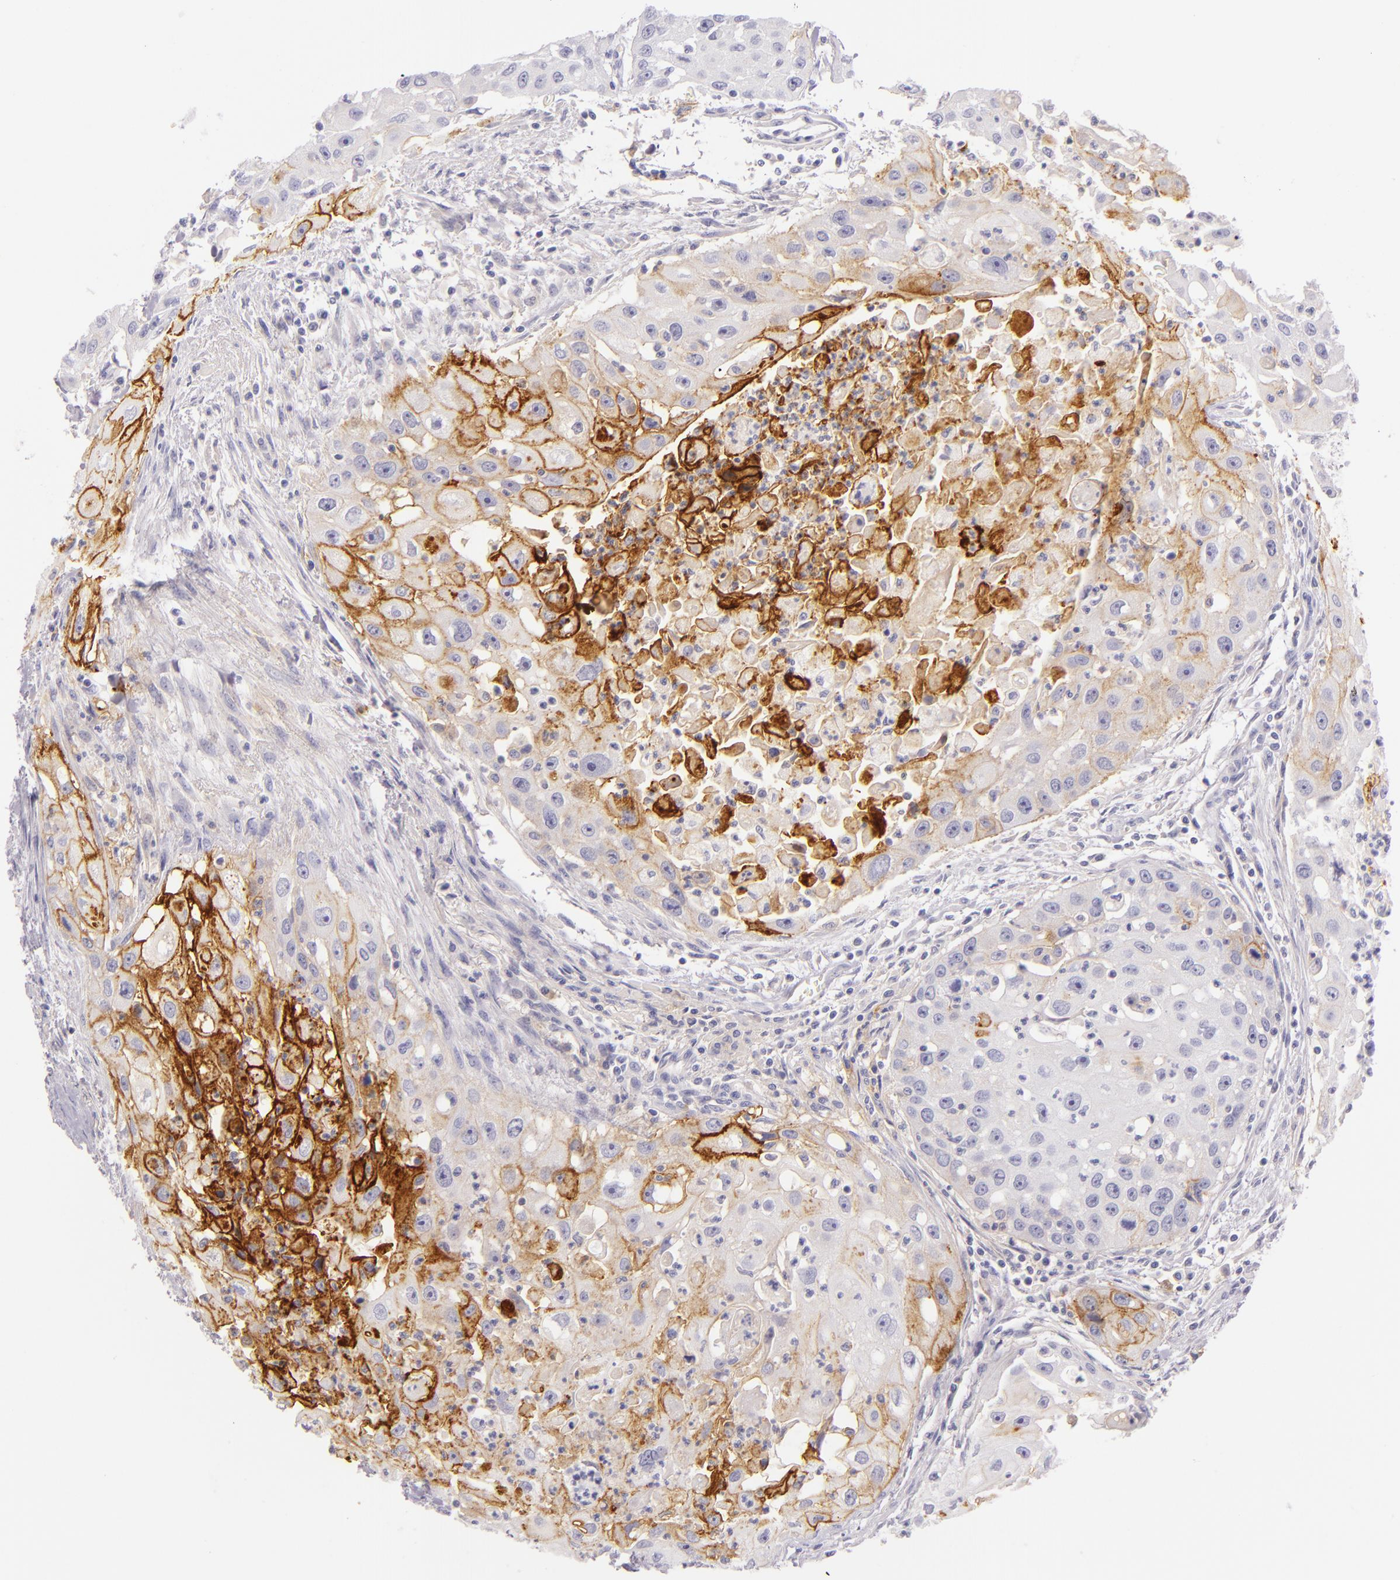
{"staining": {"intensity": "moderate", "quantity": "25%-75%", "location": "cytoplasmic/membranous"}, "tissue": "head and neck cancer", "cell_type": "Tumor cells", "image_type": "cancer", "snomed": [{"axis": "morphology", "description": "Squamous cell carcinoma, NOS"}, {"axis": "topography", "description": "Head-Neck"}], "caption": "A high-resolution histopathology image shows IHC staining of squamous cell carcinoma (head and neck), which displays moderate cytoplasmic/membranous staining in approximately 25%-75% of tumor cells.", "gene": "ICAM1", "patient": {"sex": "male", "age": 64}}